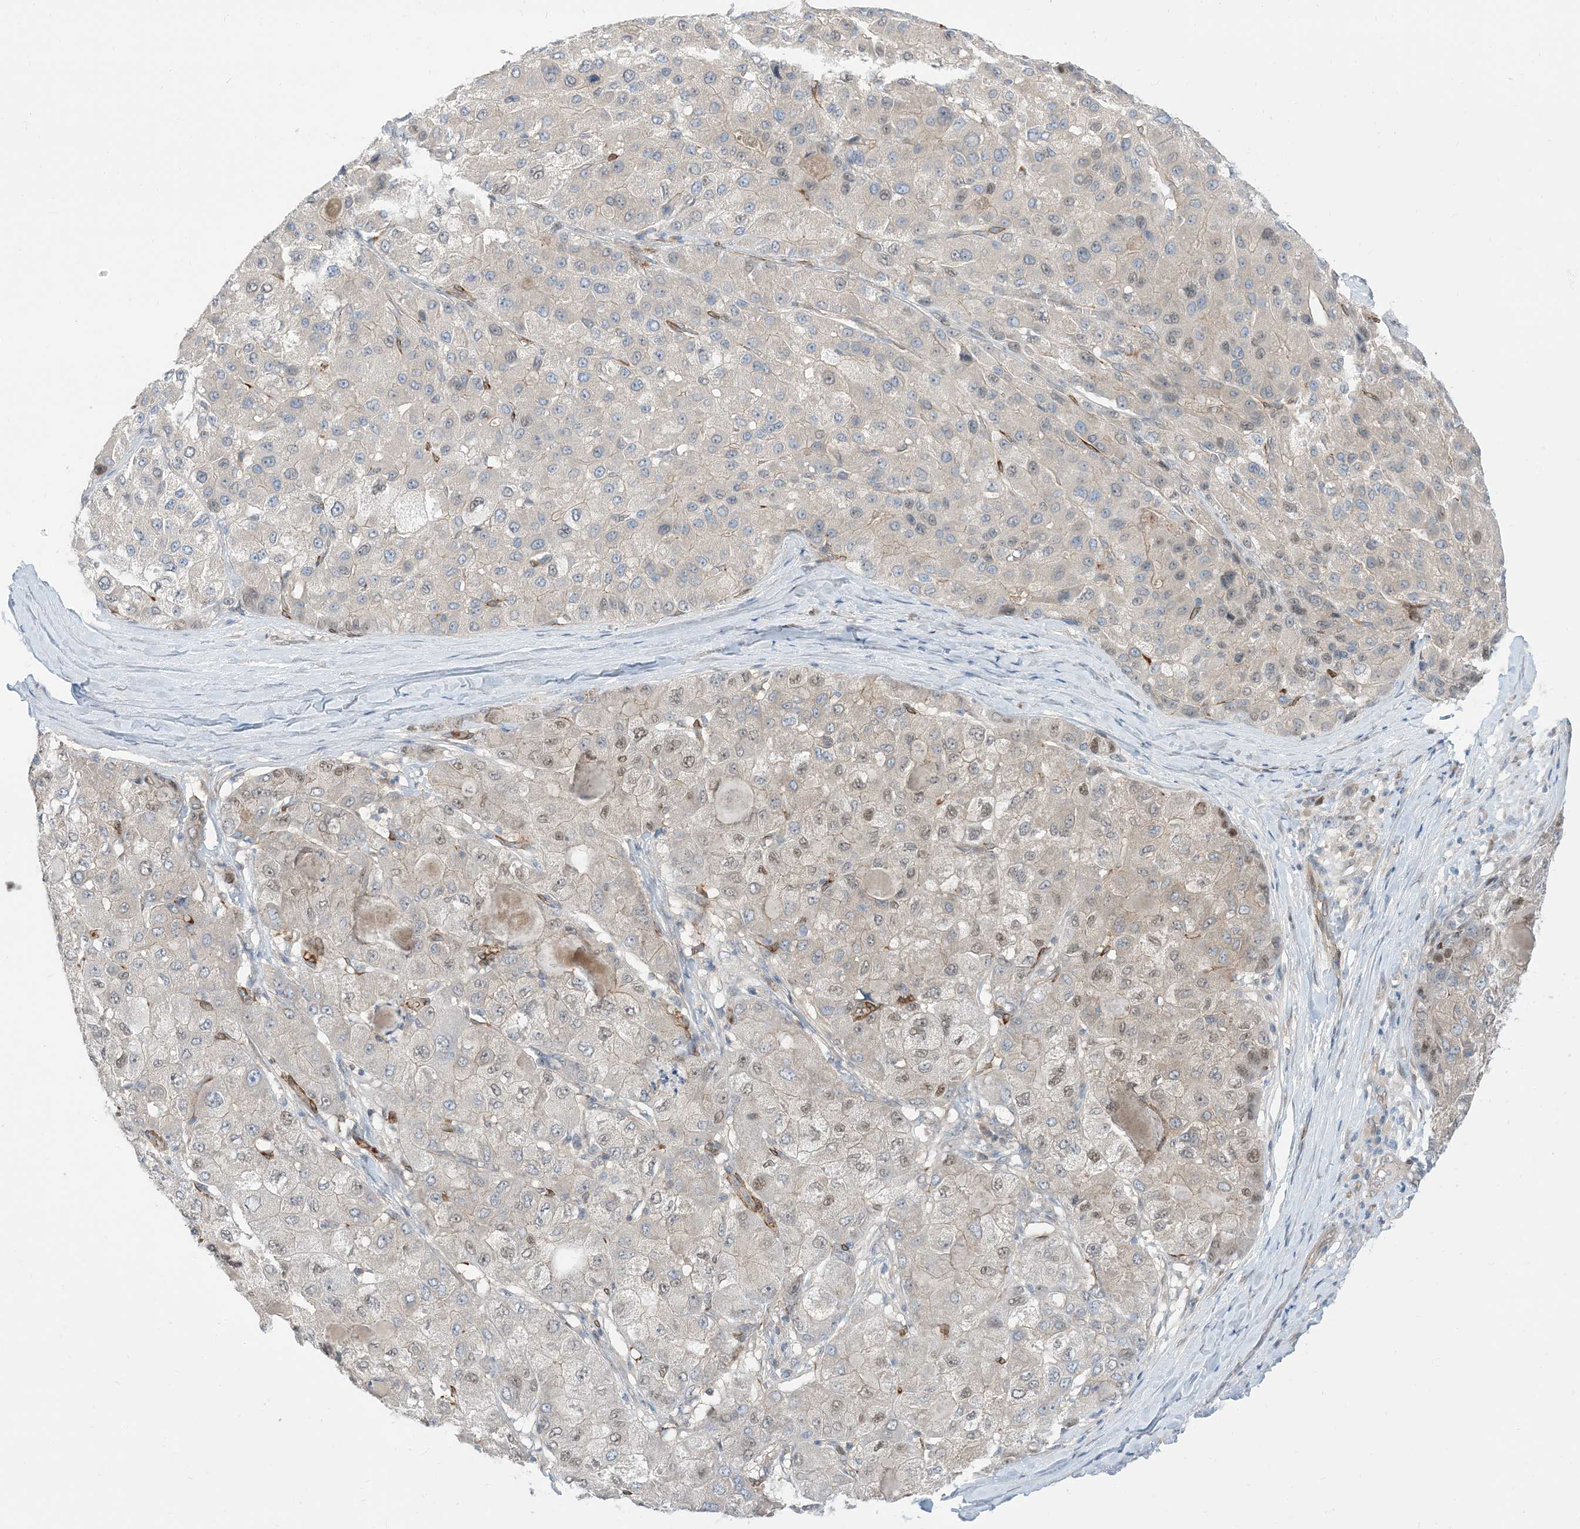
{"staining": {"intensity": "weak", "quantity": "<25%", "location": "nuclear"}, "tissue": "liver cancer", "cell_type": "Tumor cells", "image_type": "cancer", "snomed": [{"axis": "morphology", "description": "Carcinoma, Hepatocellular, NOS"}, {"axis": "topography", "description": "Liver"}], "caption": "Tumor cells show no significant protein expression in liver hepatocellular carcinoma. (DAB (3,3'-diaminobenzidine) immunohistochemistry (IHC) with hematoxylin counter stain).", "gene": "RIN1", "patient": {"sex": "male", "age": 80}}